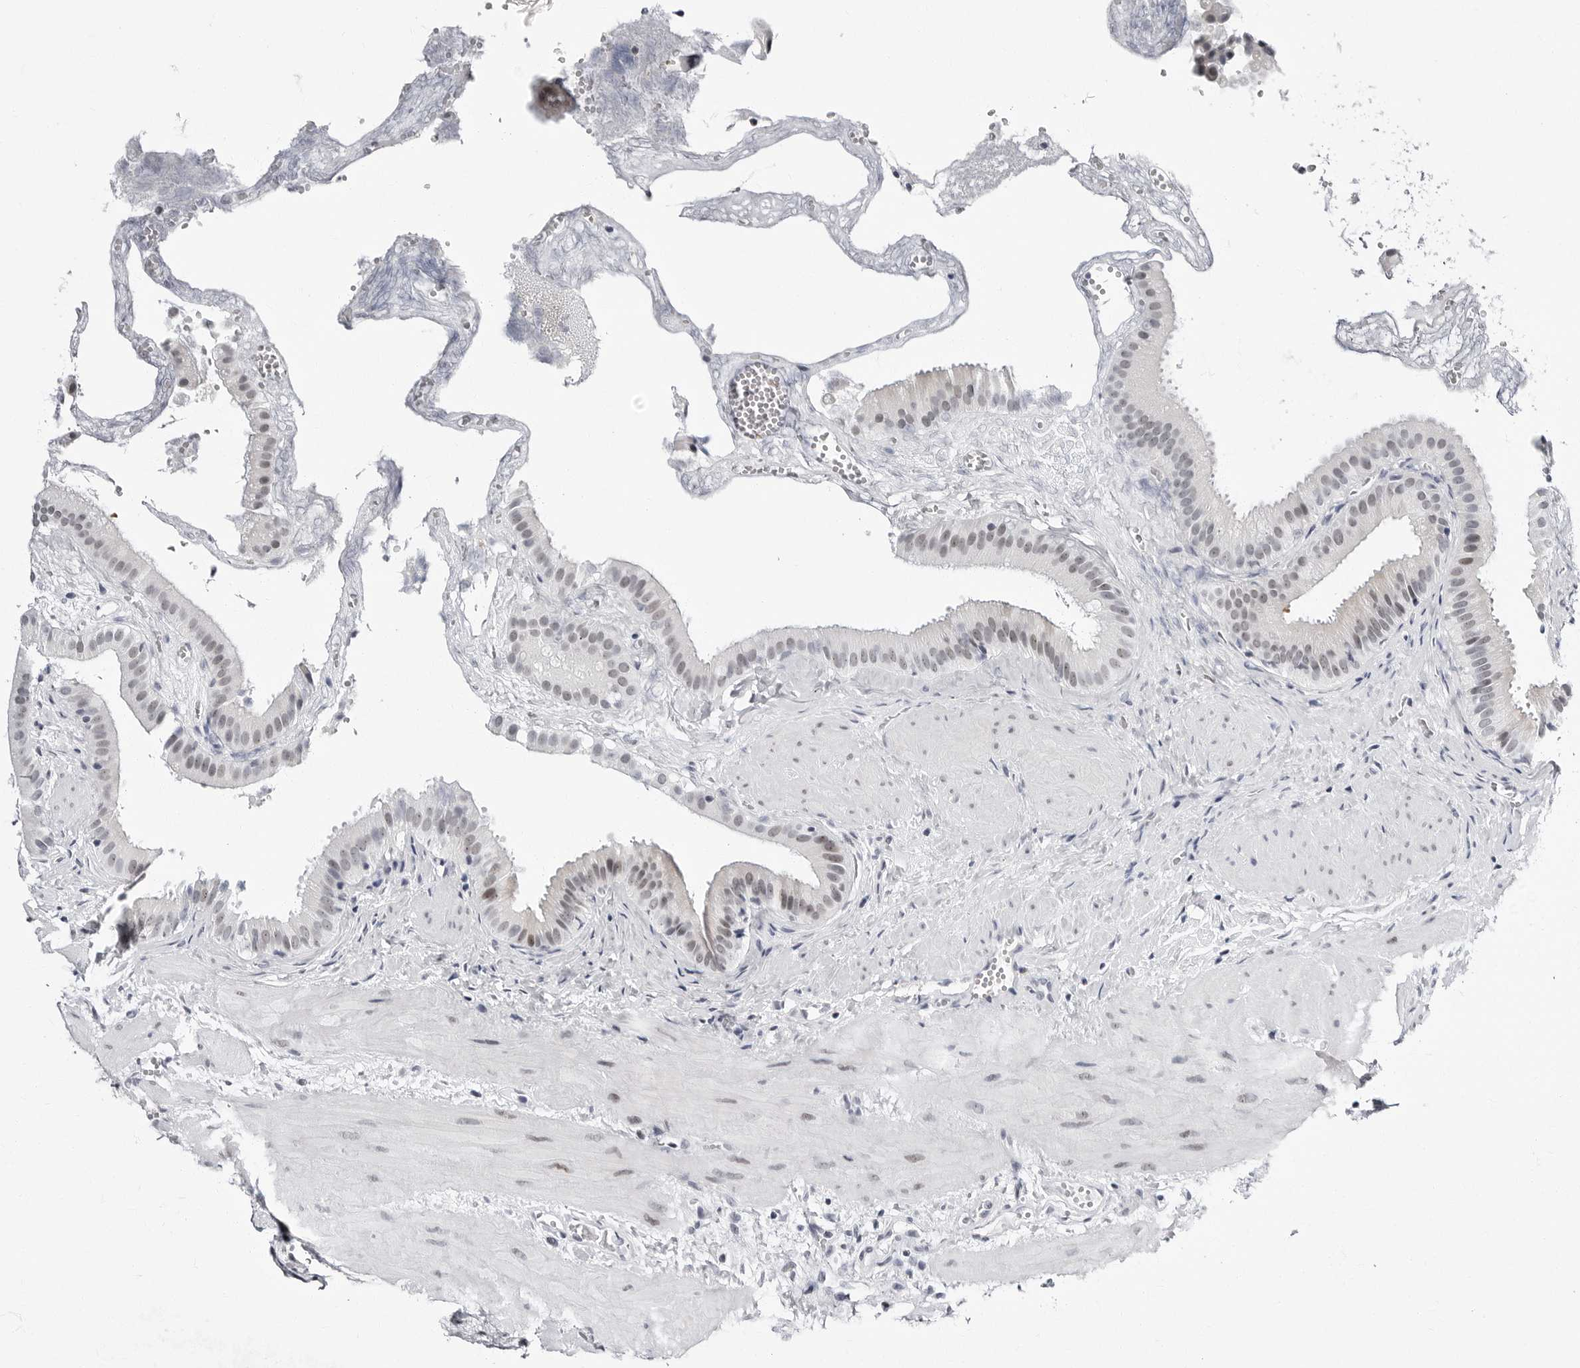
{"staining": {"intensity": "weak", "quantity": ">75%", "location": "nuclear"}, "tissue": "gallbladder", "cell_type": "Glandular cells", "image_type": "normal", "snomed": [{"axis": "morphology", "description": "Normal tissue, NOS"}, {"axis": "topography", "description": "Gallbladder"}], "caption": "Immunohistochemistry (DAB (3,3'-diaminobenzidine)) staining of benign gallbladder shows weak nuclear protein staining in approximately >75% of glandular cells. The staining was performed using DAB (3,3'-diaminobenzidine) to visualize the protein expression in brown, while the nuclei were stained in blue with hematoxylin (Magnification: 20x).", "gene": "VEZF1", "patient": {"sex": "male", "age": 55}}